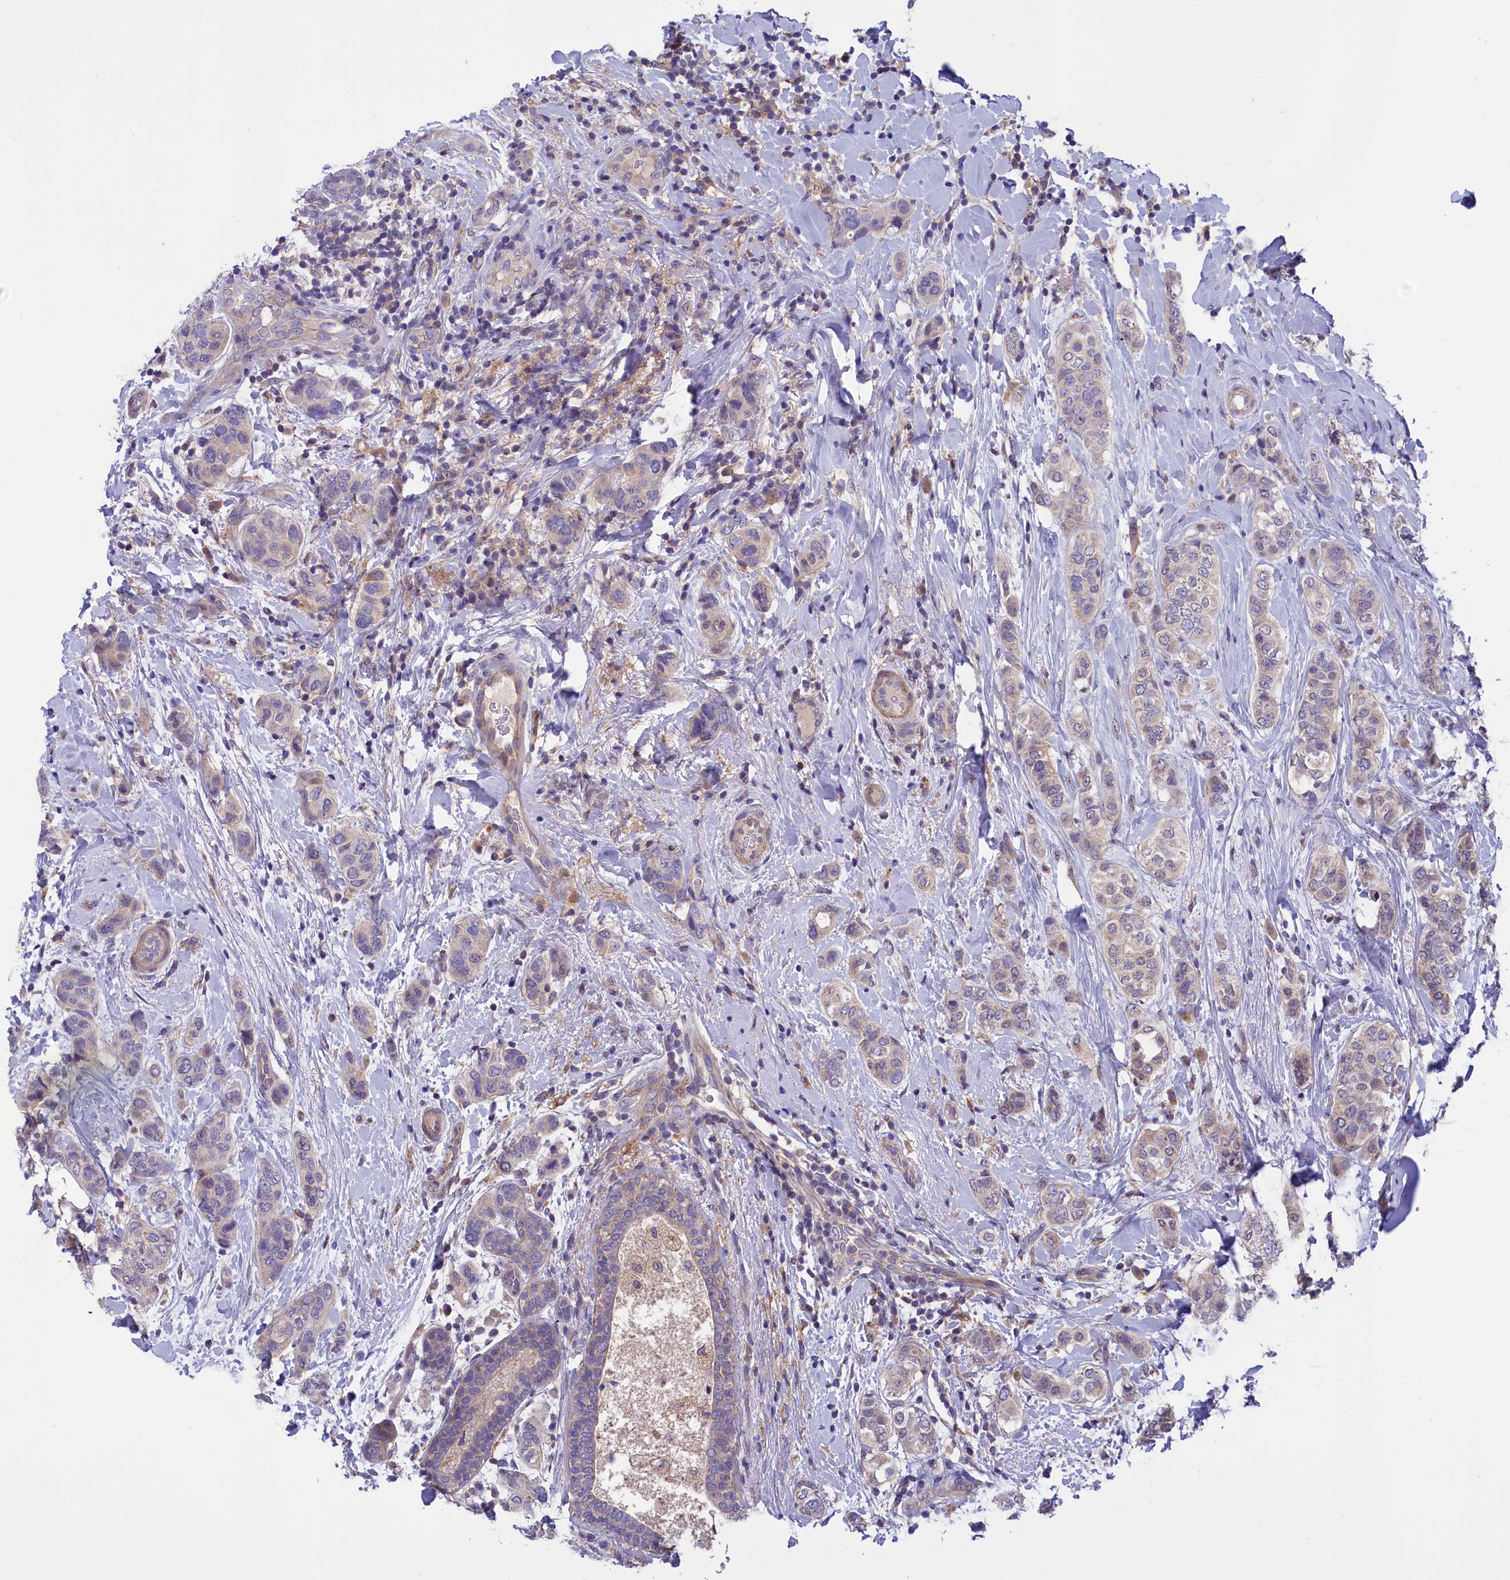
{"staining": {"intensity": "weak", "quantity": "25%-75%", "location": "cytoplasmic/membranous"}, "tissue": "breast cancer", "cell_type": "Tumor cells", "image_type": "cancer", "snomed": [{"axis": "morphology", "description": "Lobular carcinoma"}, {"axis": "topography", "description": "Breast"}], "caption": "DAB immunohistochemical staining of lobular carcinoma (breast) demonstrates weak cytoplasmic/membranous protein positivity in about 25%-75% of tumor cells. (DAB (3,3'-diaminobenzidine) IHC with brightfield microscopy, high magnification).", "gene": "AMDHD2", "patient": {"sex": "female", "age": 51}}